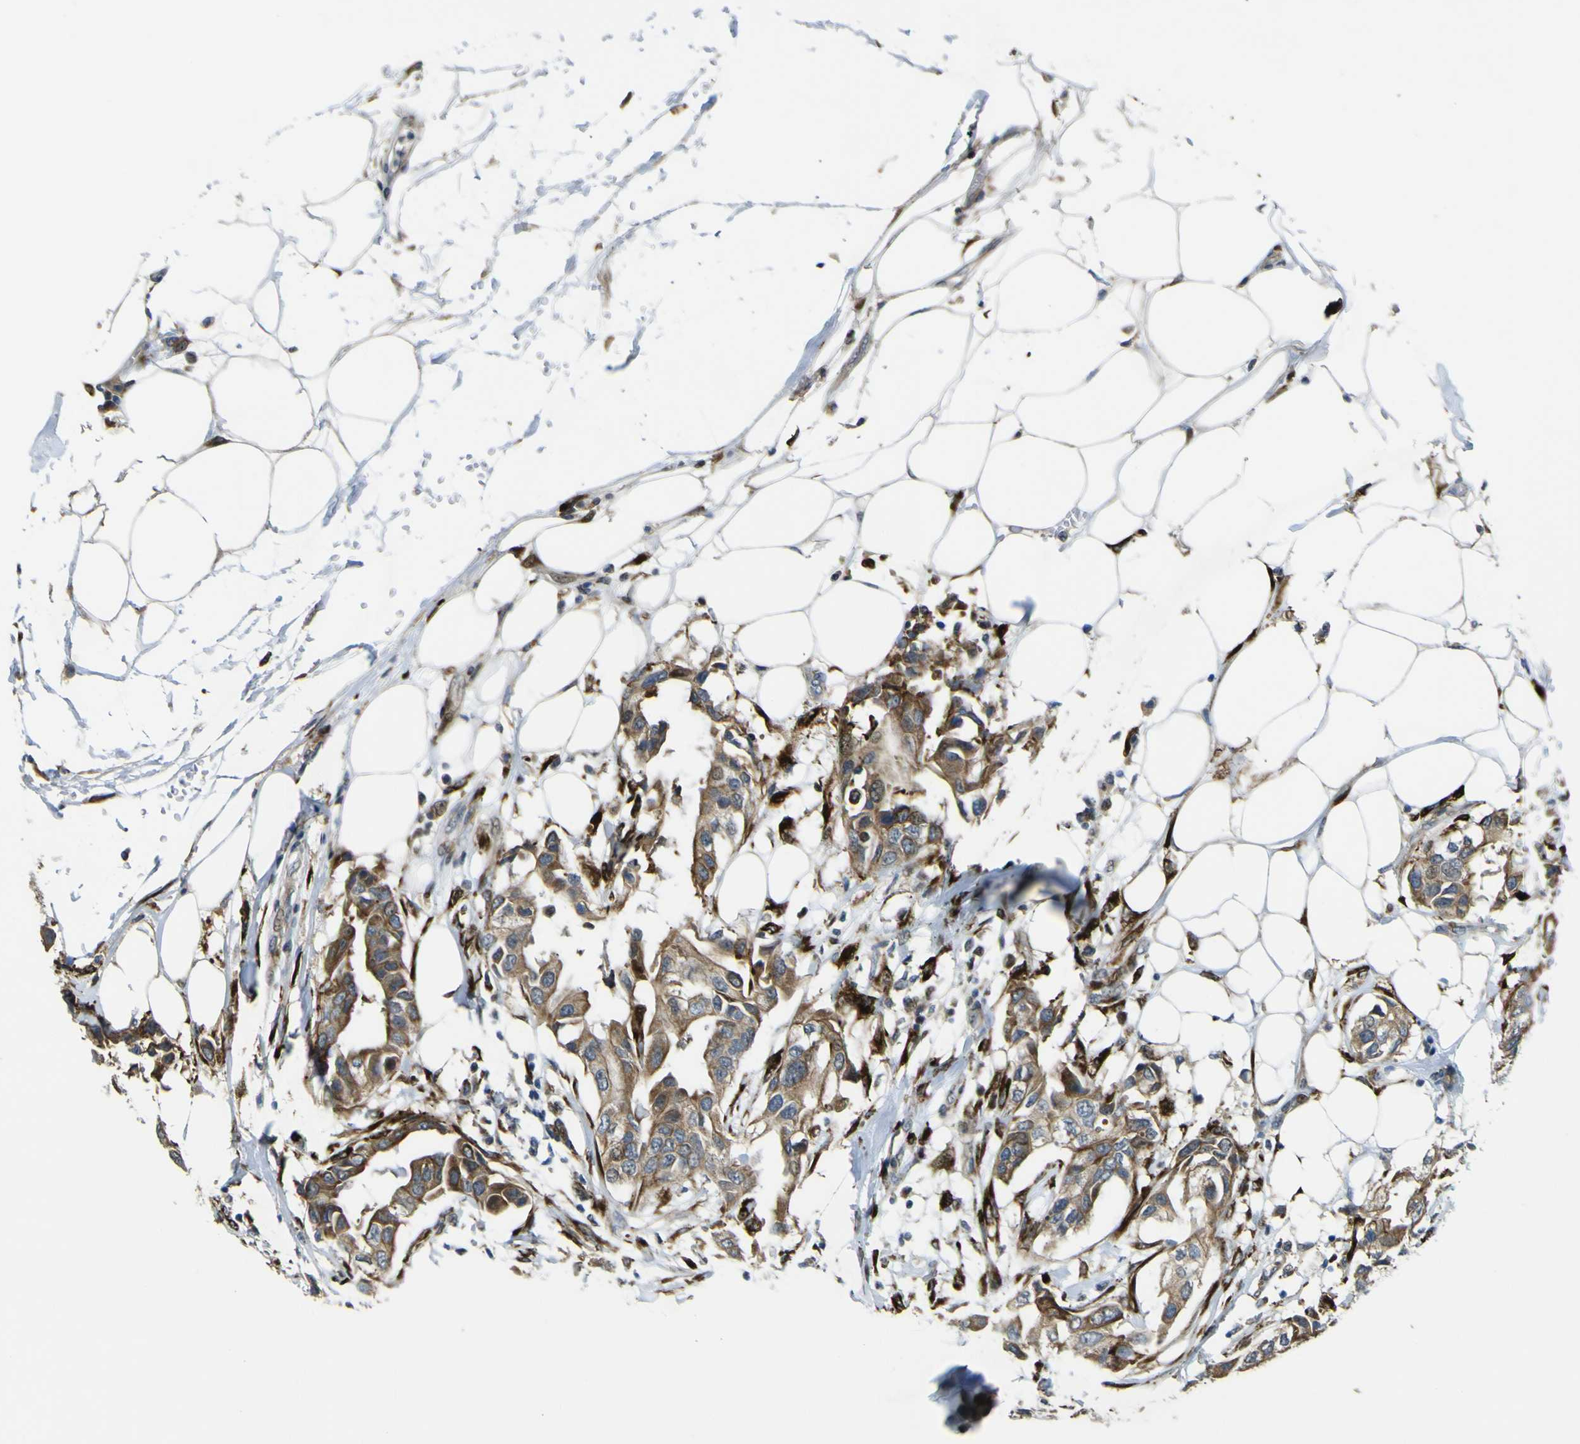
{"staining": {"intensity": "strong", "quantity": ">75%", "location": "cytoplasmic/membranous"}, "tissue": "breast cancer", "cell_type": "Tumor cells", "image_type": "cancer", "snomed": [{"axis": "morphology", "description": "Duct carcinoma"}, {"axis": "topography", "description": "Breast"}], "caption": "This micrograph shows IHC staining of human intraductal carcinoma (breast), with high strong cytoplasmic/membranous positivity in about >75% of tumor cells.", "gene": "LBHD1", "patient": {"sex": "female", "age": 40}}